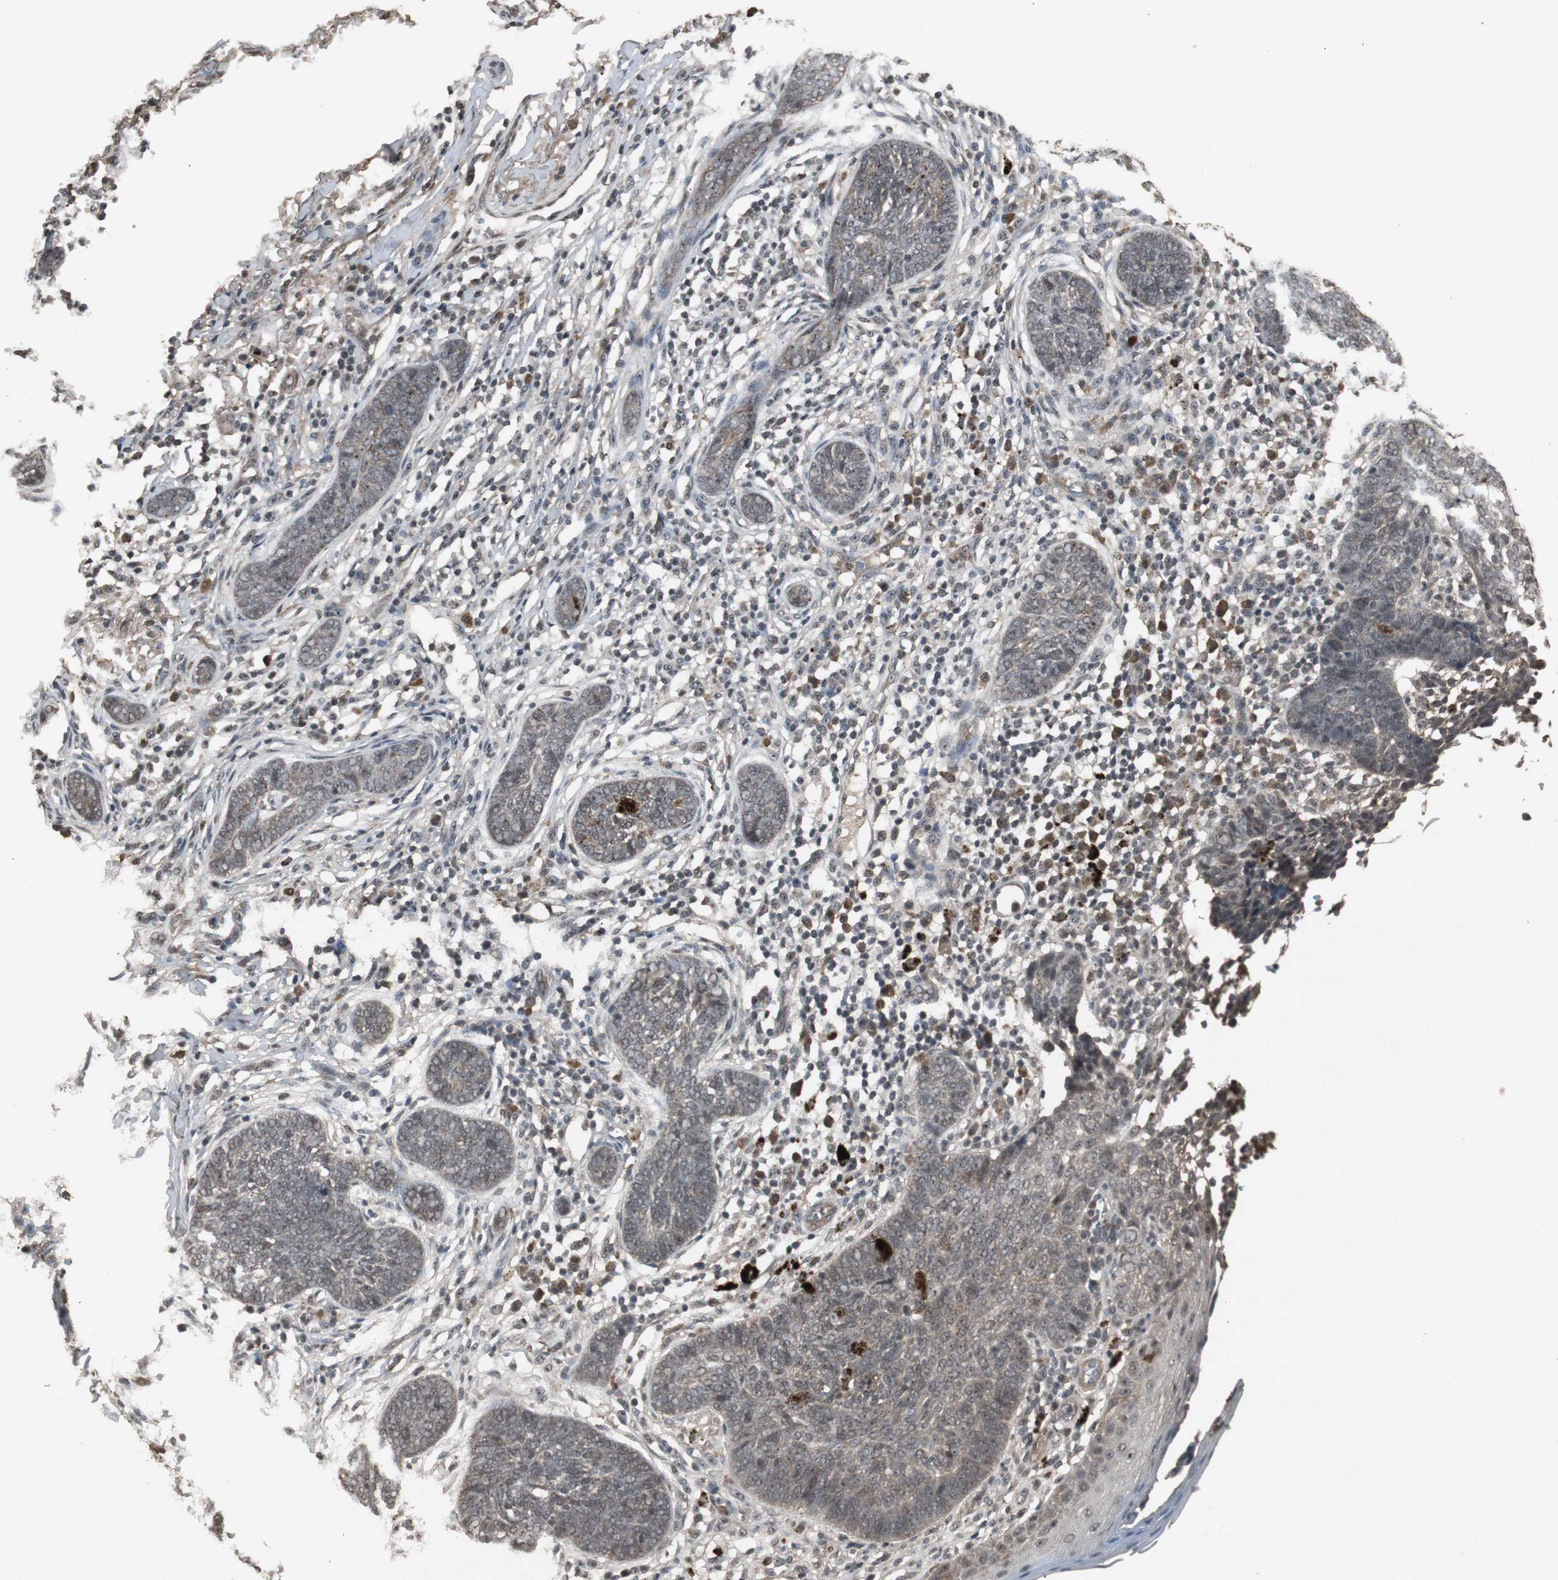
{"staining": {"intensity": "weak", "quantity": ">75%", "location": "cytoplasmic/membranous,nuclear"}, "tissue": "skin cancer", "cell_type": "Tumor cells", "image_type": "cancer", "snomed": [{"axis": "morphology", "description": "Normal tissue, NOS"}, {"axis": "morphology", "description": "Basal cell carcinoma"}, {"axis": "topography", "description": "Skin"}], "caption": "Tumor cells display low levels of weak cytoplasmic/membranous and nuclear expression in approximately >75% of cells in human basal cell carcinoma (skin).", "gene": "EMX1", "patient": {"sex": "male", "age": 87}}